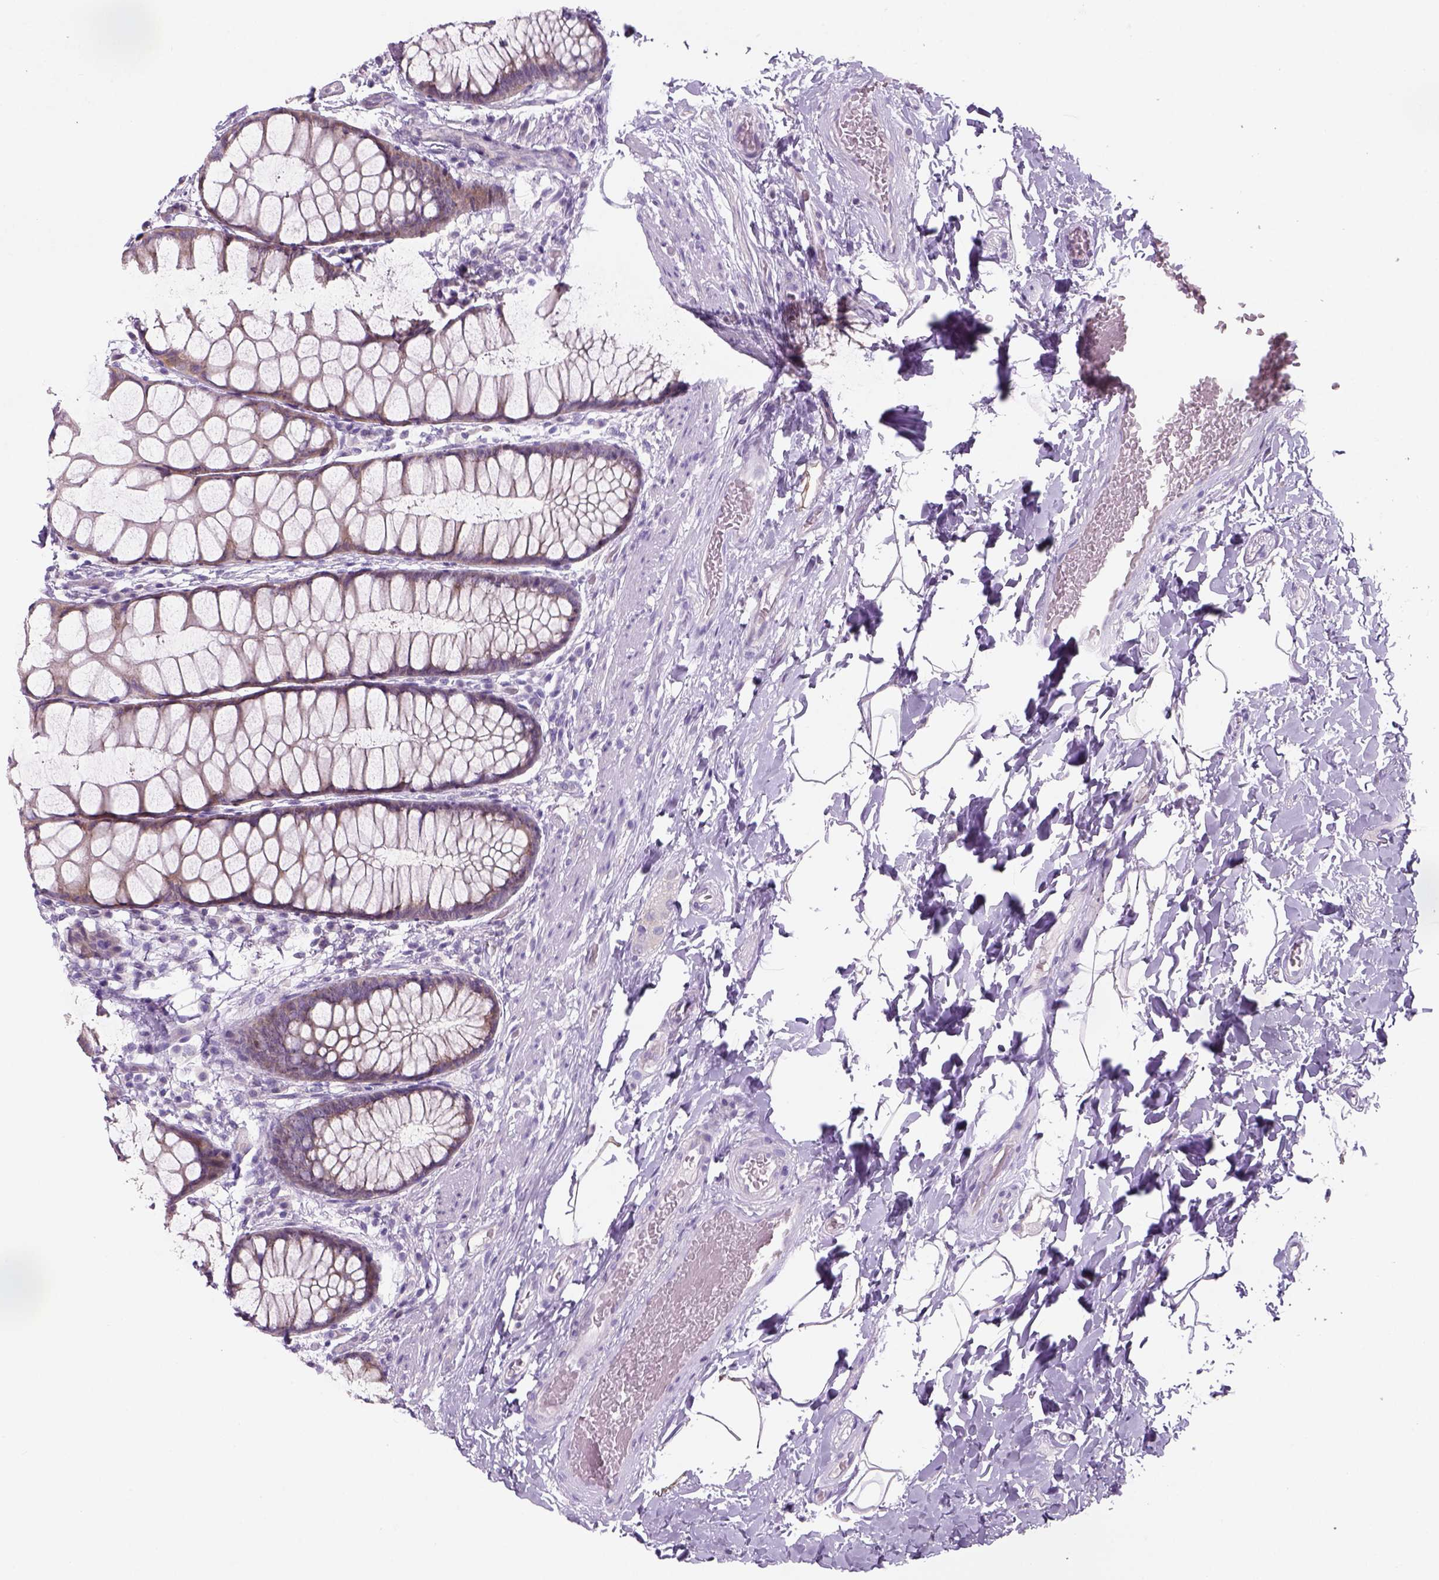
{"staining": {"intensity": "weak", "quantity": ">75%", "location": "cytoplasmic/membranous"}, "tissue": "rectum", "cell_type": "Glandular cells", "image_type": "normal", "snomed": [{"axis": "morphology", "description": "Normal tissue, NOS"}, {"axis": "topography", "description": "Rectum"}], "caption": "IHC photomicrograph of benign rectum stained for a protein (brown), which exhibits low levels of weak cytoplasmic/membranous expression in about >75% of glandular cells.", "gene": "ADGRV1", "patient": {"sex": "female", "age": 62}}